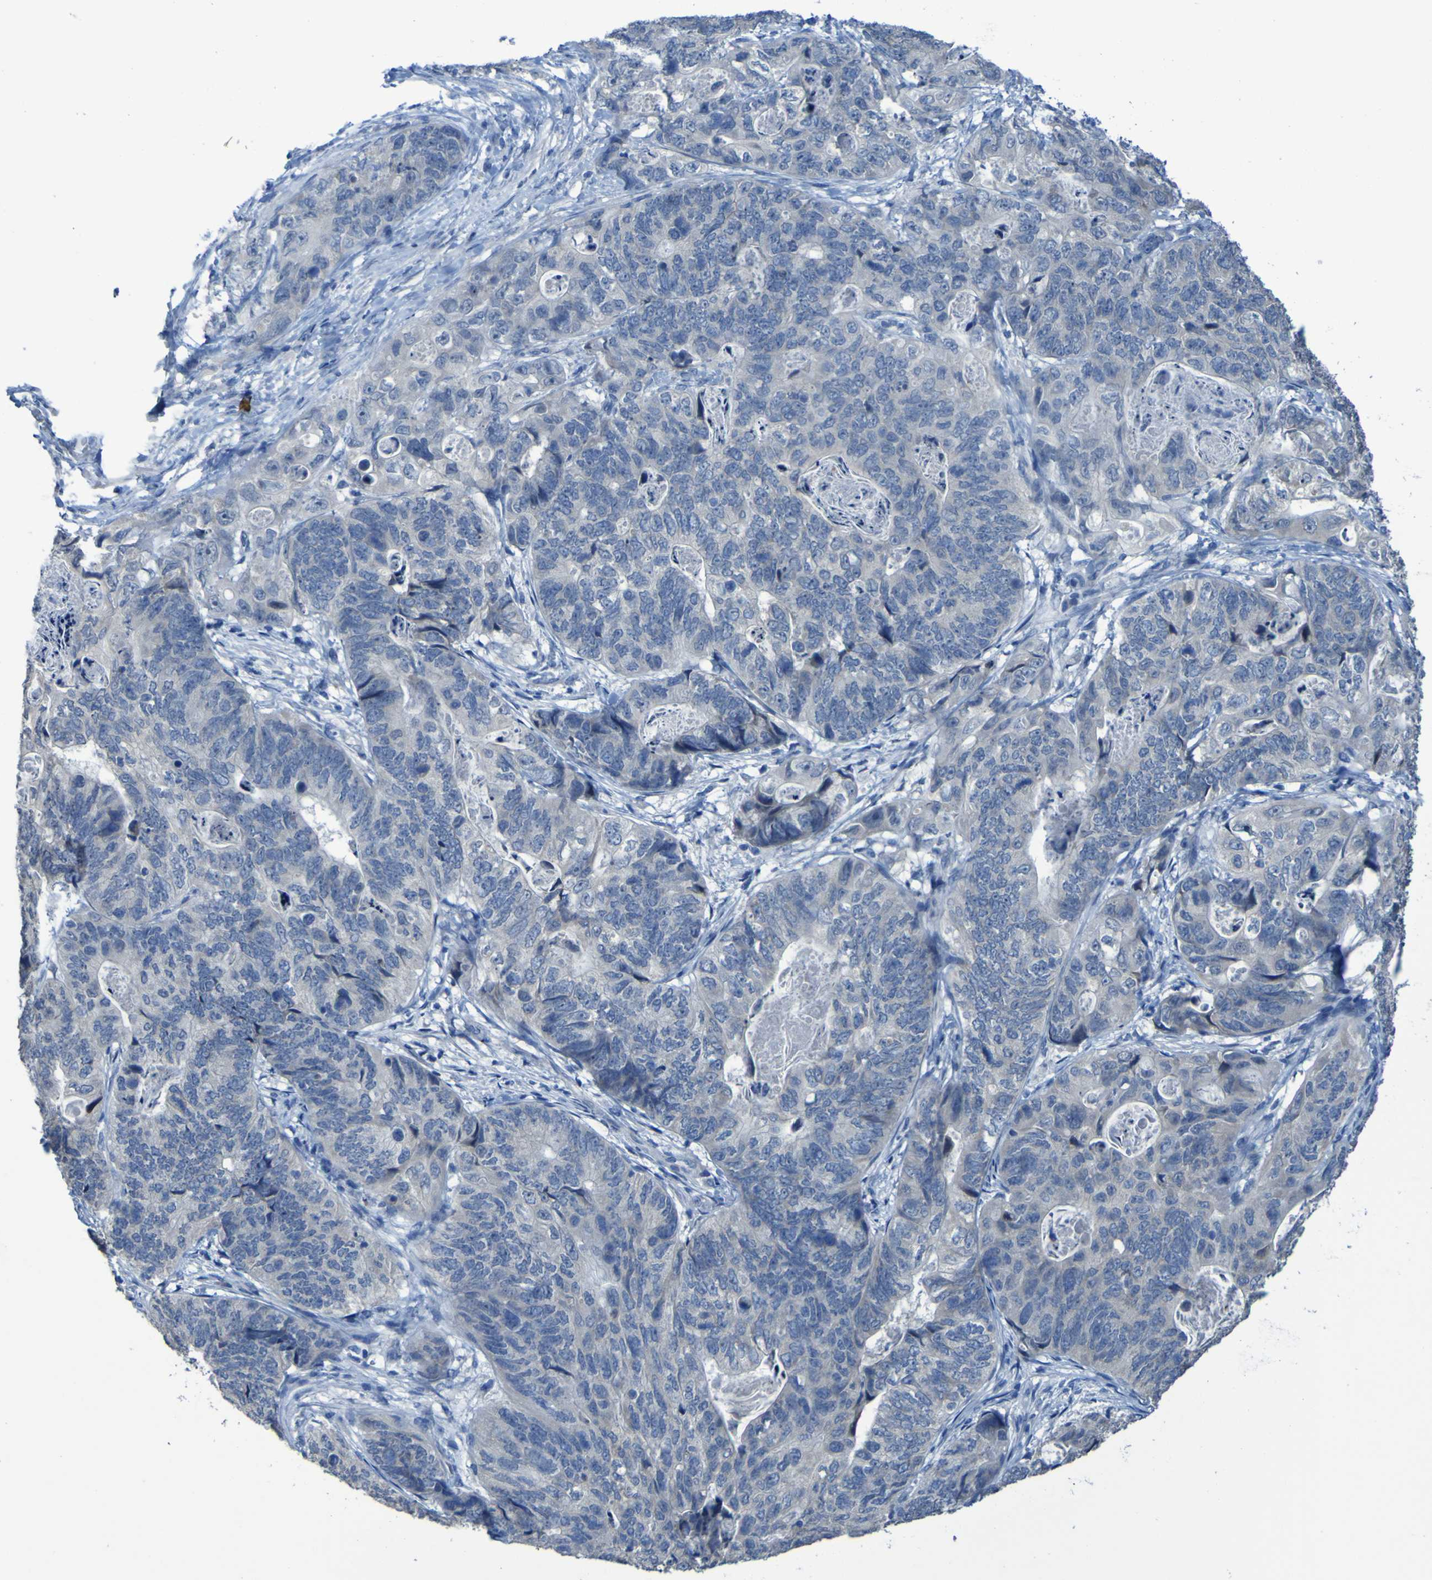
{"staining": {"intensity": "strong", "quantity": "<25%", "location": "cytoplasmic/membranous"}, "tissue": "stomach cancer", "cell_type": "Tumor cells", "image_type": "cancer", "snomed": [{"axis": "morphology", "description": "Adenocarcinoma, NOS"}, {"axis": "topography", "description": "Stomach"}], "caption": "A medium amount of strong cytoplasmic/membranous expression is identified in approximately <25% of tumor cells in adenocarcinoma (stomach) tissue.", "gene": "CLDN18", "patient": {"sex": "female", "age": 89}}